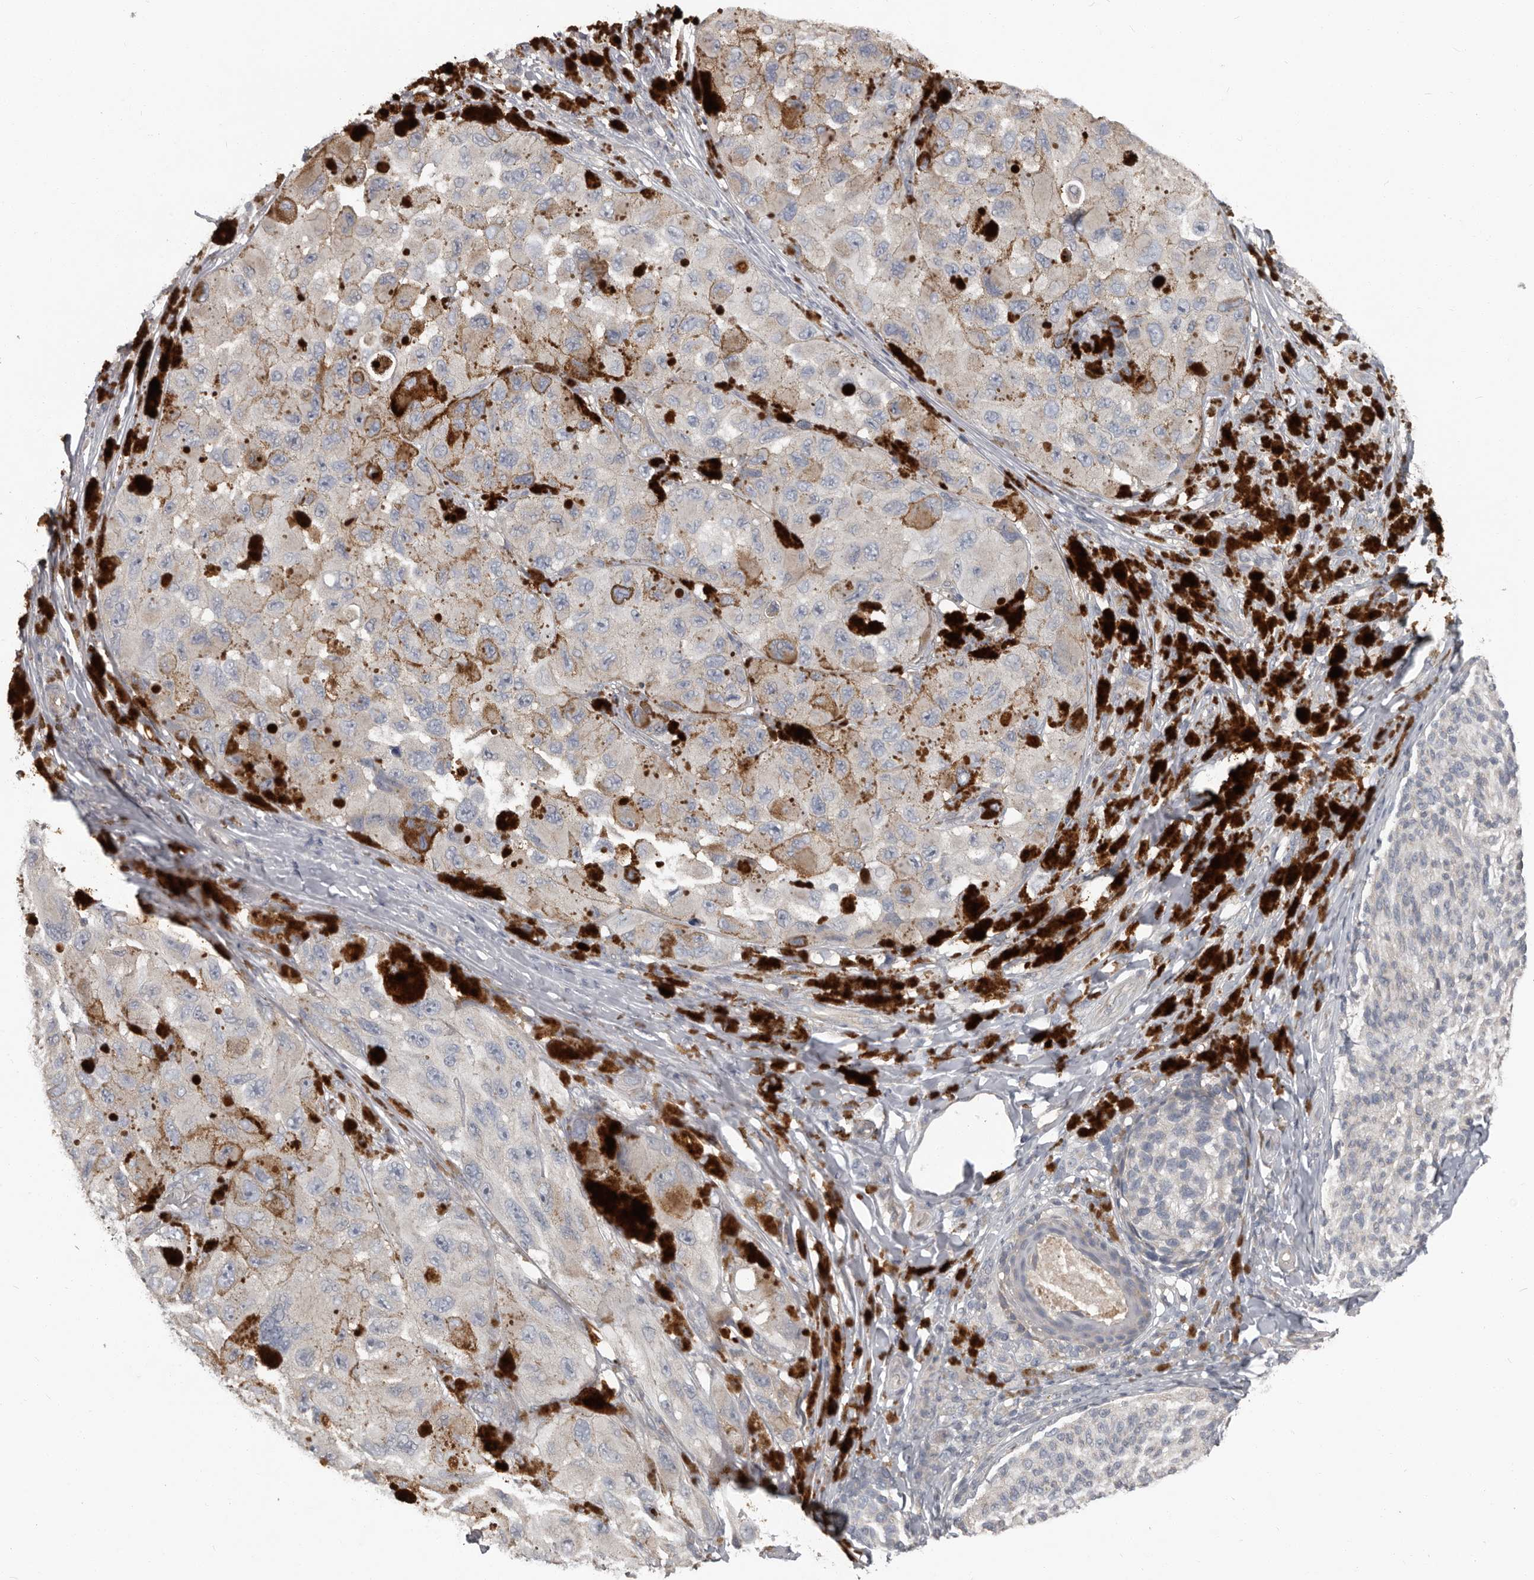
{"staining": {"intensity": "negative", "quantity": "none", "location": "none"}, "tissue": "melanoma", "cell_type": "Tumor cells", "image_type": "cancer", "snomed": [{"axis": "morphology", "description": "Malignant melanoma, NOS"}, {"axis": "topography", "description": "Skin"}], "caption": "Melanoma was stained to show a protein in brown. There is no significant staining in tumor cells.", "gene": "CA6", "patient": {"sex": "female", "age": 73}}